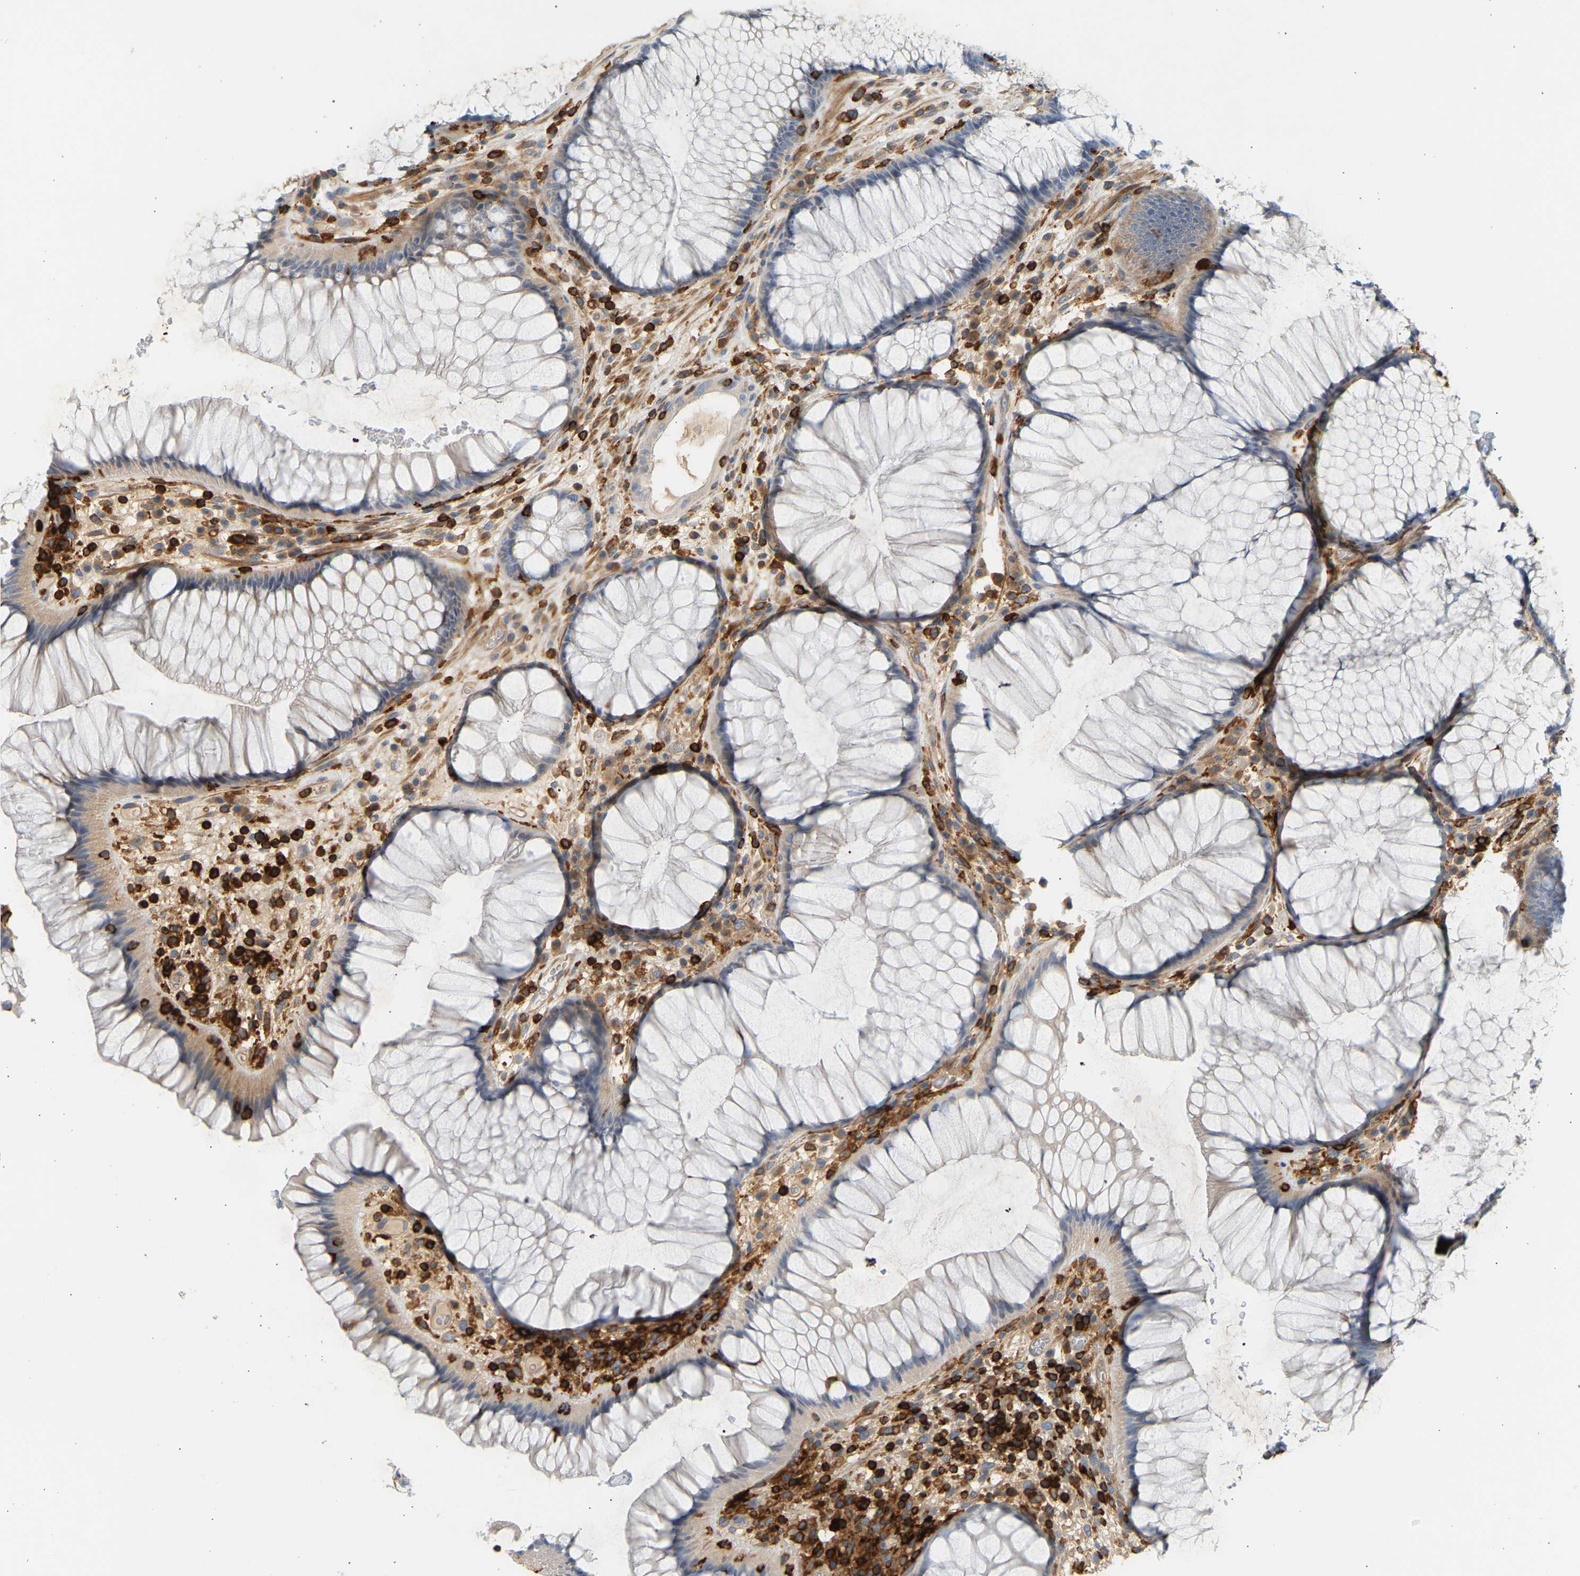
{"staining": {"intensity": "negative", "quantity": "none", "location": "none"}, "tissue": "rectum", "cell_type": "Glandular cells", "image_type": "normal", "snomed": [{"axis": "morphology", "description": "Normal tissue, NOS"}, {"axis": "topography", "description": "Rectum"}], "caption": "Glandular cells show no significant expression in benign rectum.", "gene": "FNBP1", "patient": {"sex": "male", "age": 51}}